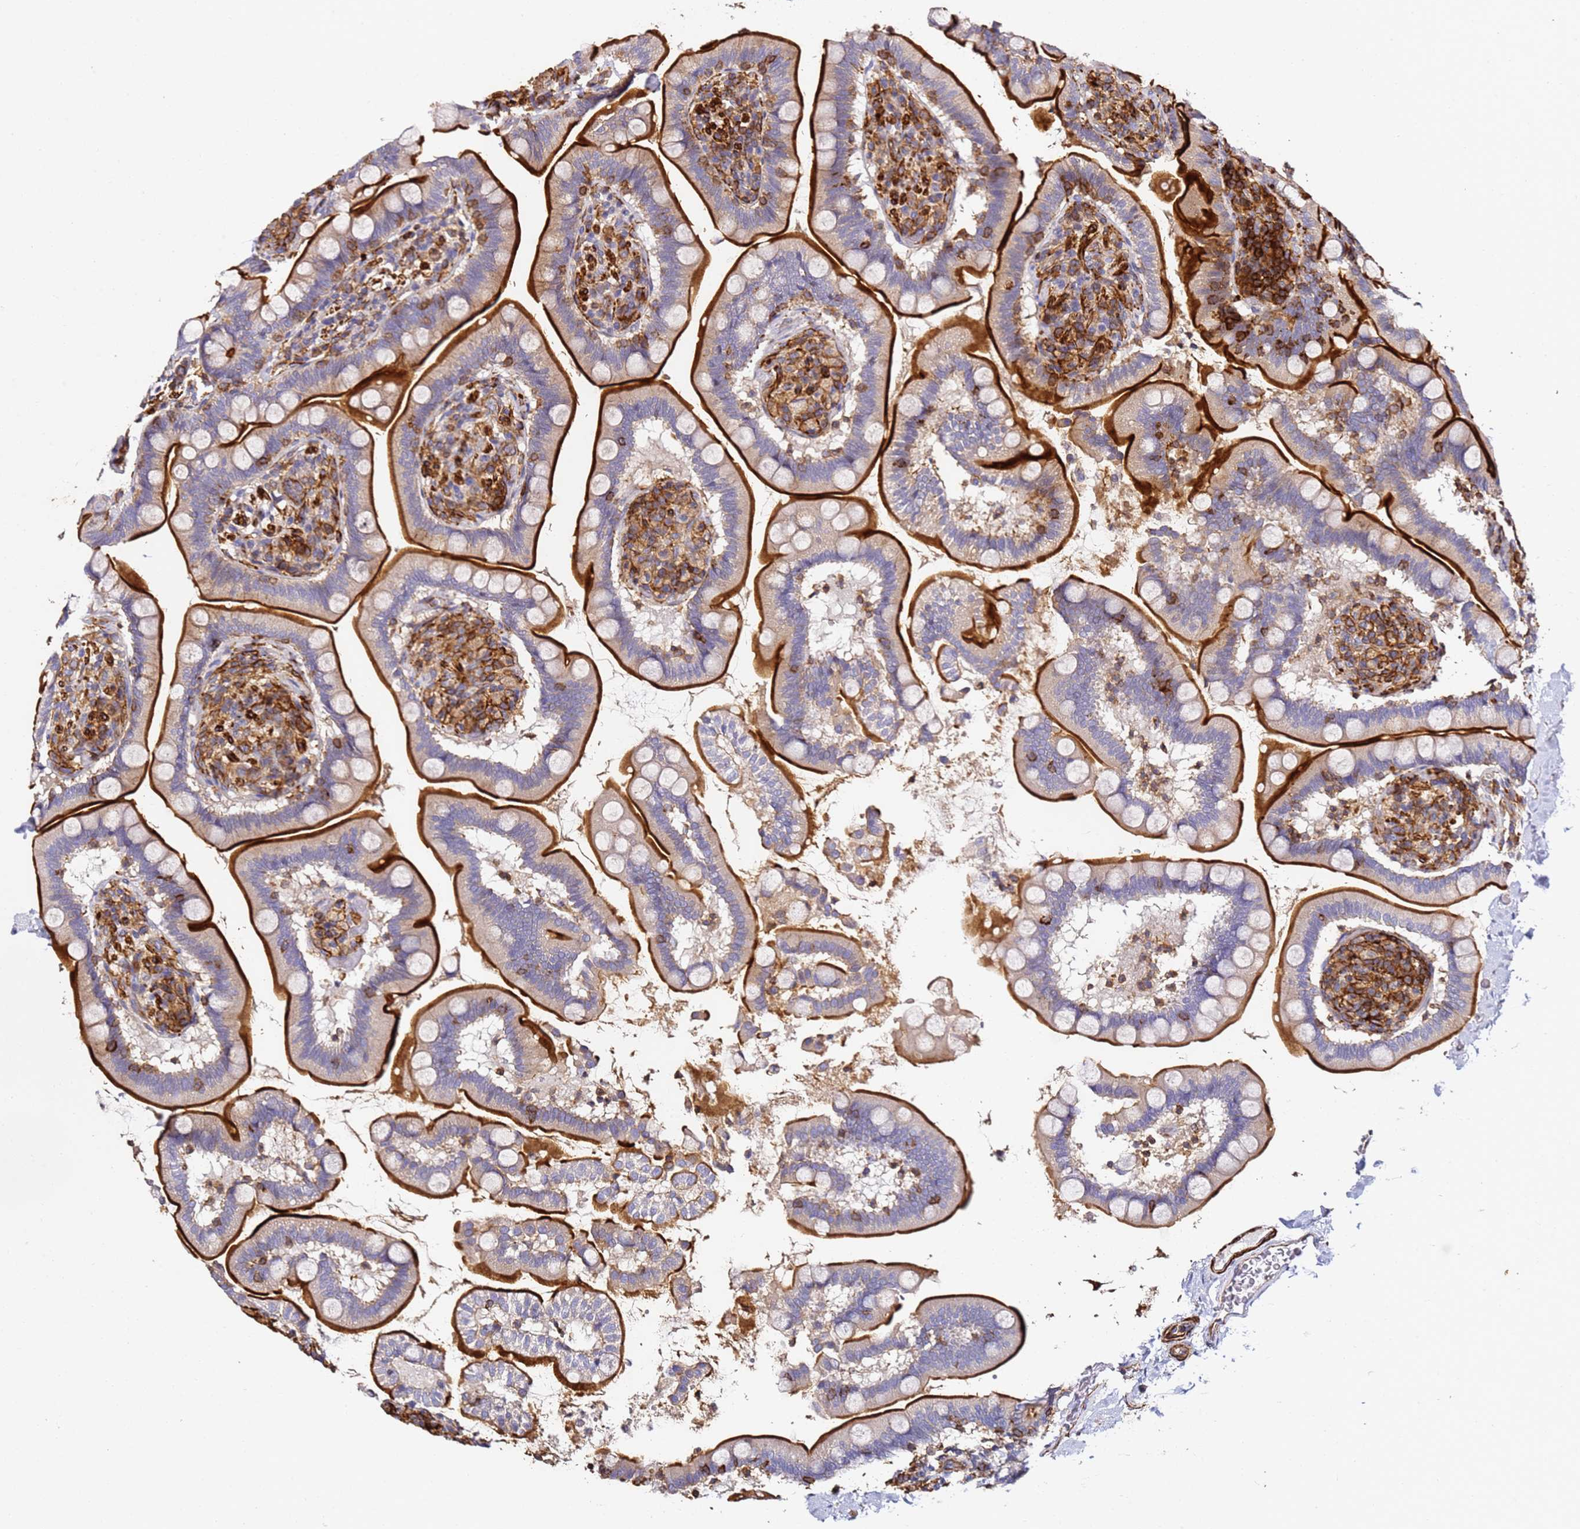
{"staining": {"intensity": "strong", "quantity": "25%-75%", "location": "cytoplasmic/membranous"}, "tissue": "small intestine", "cell_type": "Glandular cells", "image_type": "normal", "snomed": [{"axis": "morphology", "description": "Normal tissue, NOS"}, {"axis": "topography", "description": "Small intestine"}], "caption": "High-power microscopy captured an immunohistochemistry (IHC) histopathology image of benign small intestine, revealing strong cytoplasmic/membranous staining in approximately 25%-75% of glandular cells. (Brightfield microscopy of DAB IHC at high magnification).", "gene": "ZNF671", "patient": {"sex": "female", "age": 64}}